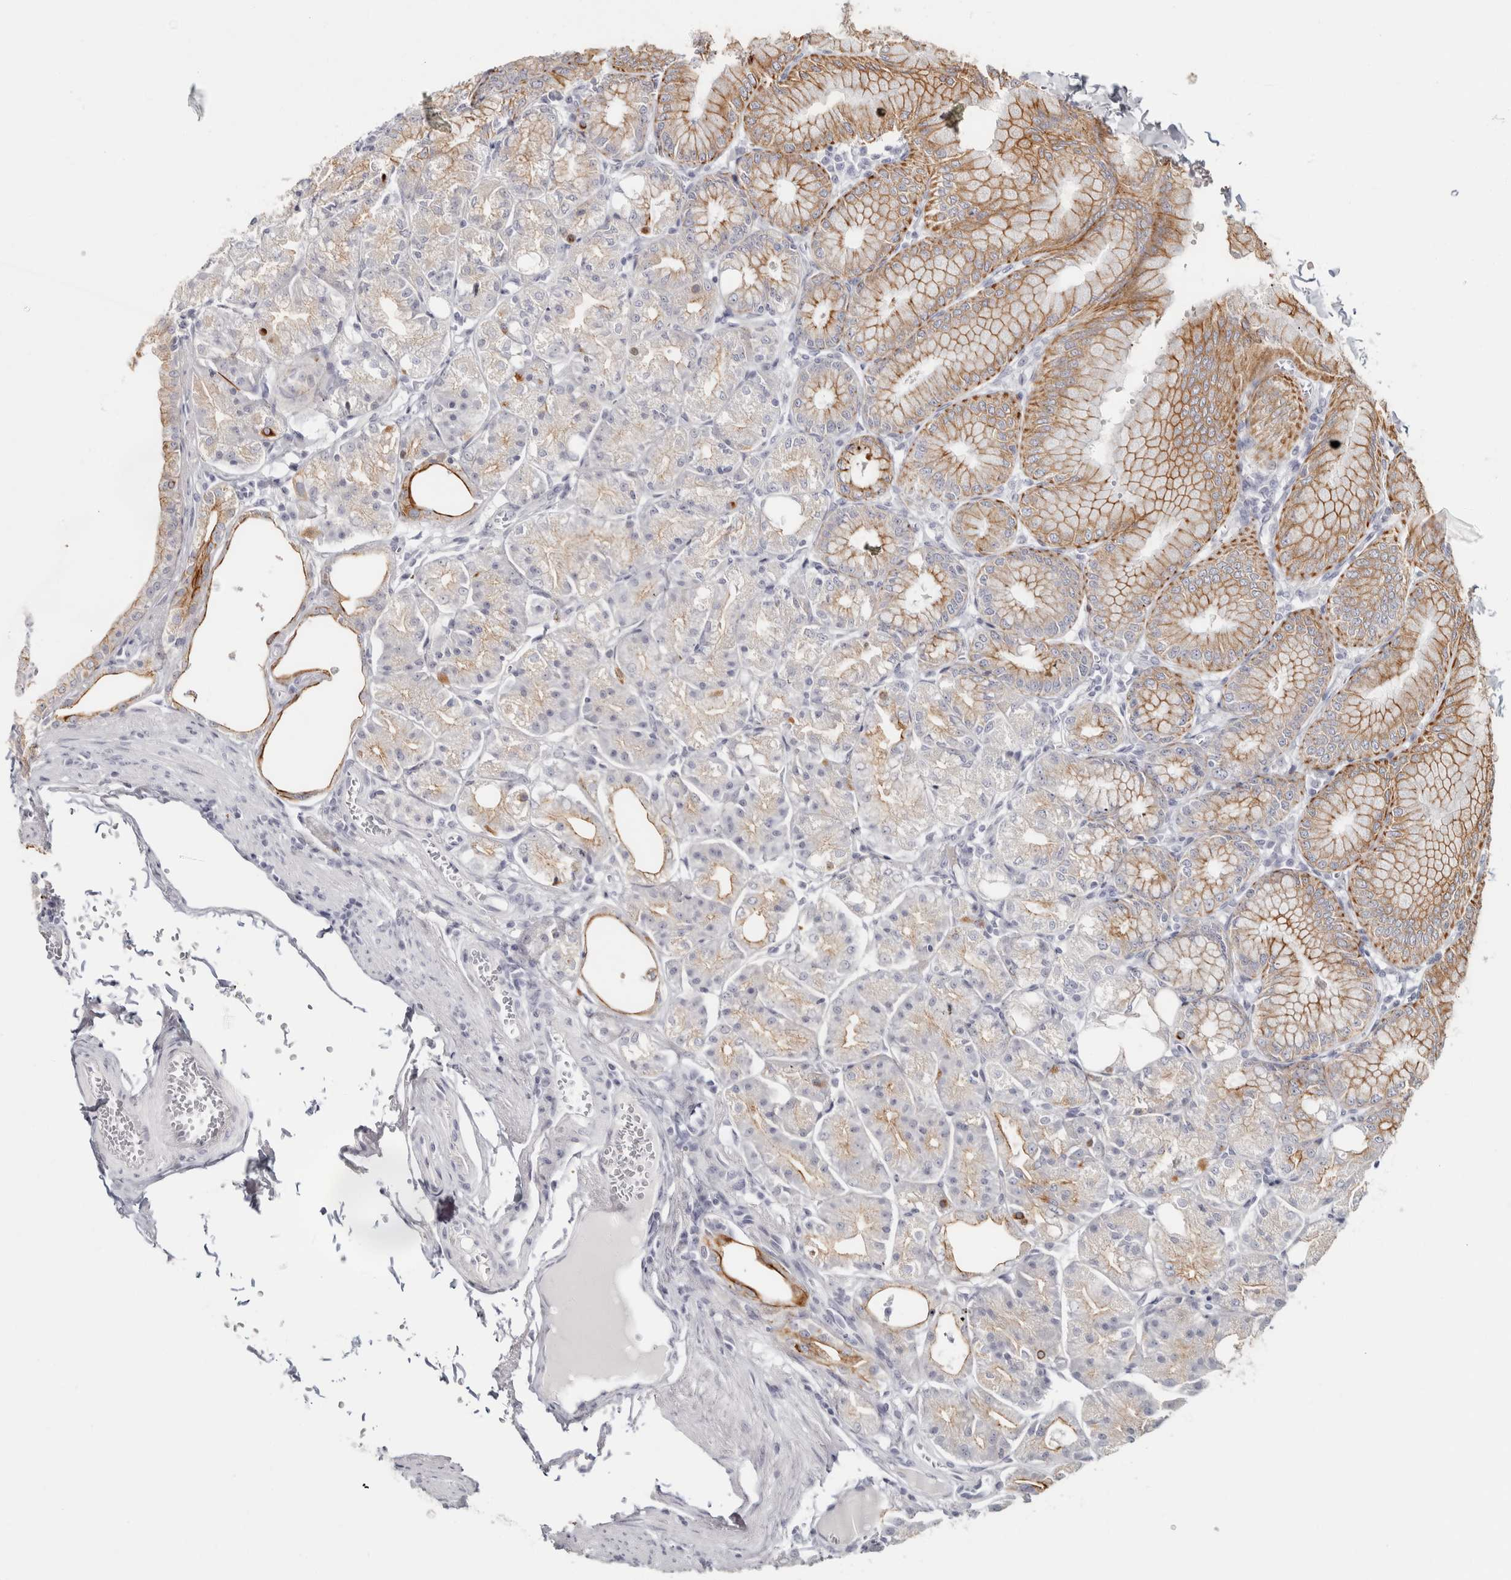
{"staining": {"intensity": "moderate", "quantity": "25%-75%", "location": "cytoplasmic/membranous"}, "tissue": "stomach", "cell_type": "Glandular cells", "image_type": "normal", "snomed": [{"axis": "morphology", "description": "Normal tissue, NOS"}, {"axis": "topography", "description": "Stomach, lower"}], "caption": "An immunohistochemistry micrograph of unremarkable tissue is shown. Protein staining in brown highlights moderate cytoplasmic/membranous positivity in stomach within glandular cells.", "gene": "RPH3AL", "patient": {"sex": "male", "age": 71}}